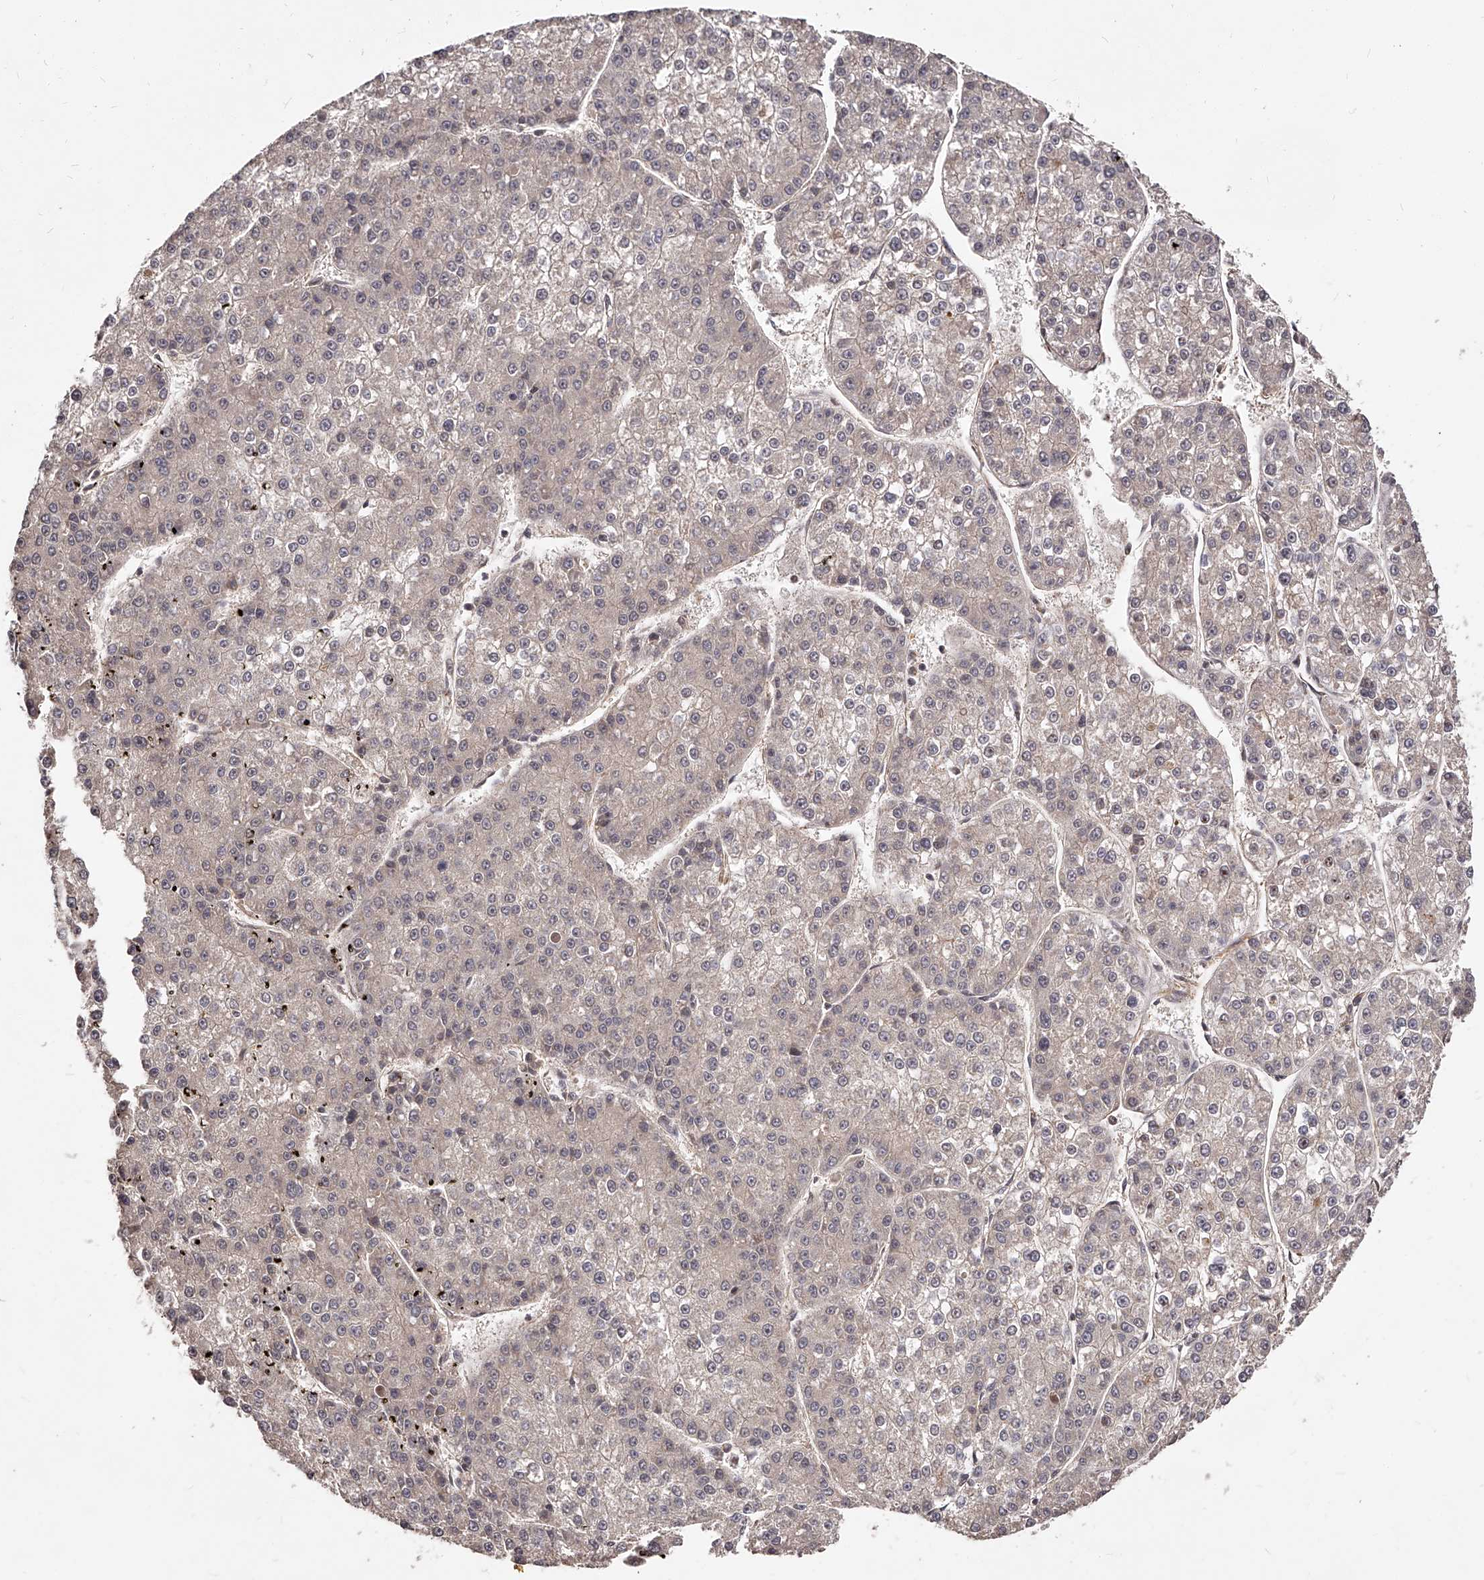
{"staining": {"intensity": "weak", "quantity": "<25%", "location": "cytoplasmic/membranous"}, "tissue": "liver cancer", "cell_type": "Tumor cells", "image_type": "cancer", "snomed": [{"axis": "morphology", "description": "Carcinoma, Hepatocellular, NOS"}, {"axis": "topography", "description": "Liver"}], "caption": "An IHC histopathology image of liver cancer (hepatocellular carcinoma) is shown. There is no staining in tumor cells of liver cancer (hepatocellular carcinoma). Brightfield microscopy of immunohistochemistry (IHC) stained with DAB (3,3'-diaminobenzidine) (brown) and hematoxylin (blue), captured at high magnification.", "gene": "CUL7", "patient": {"sex": "female", "age": 73}}